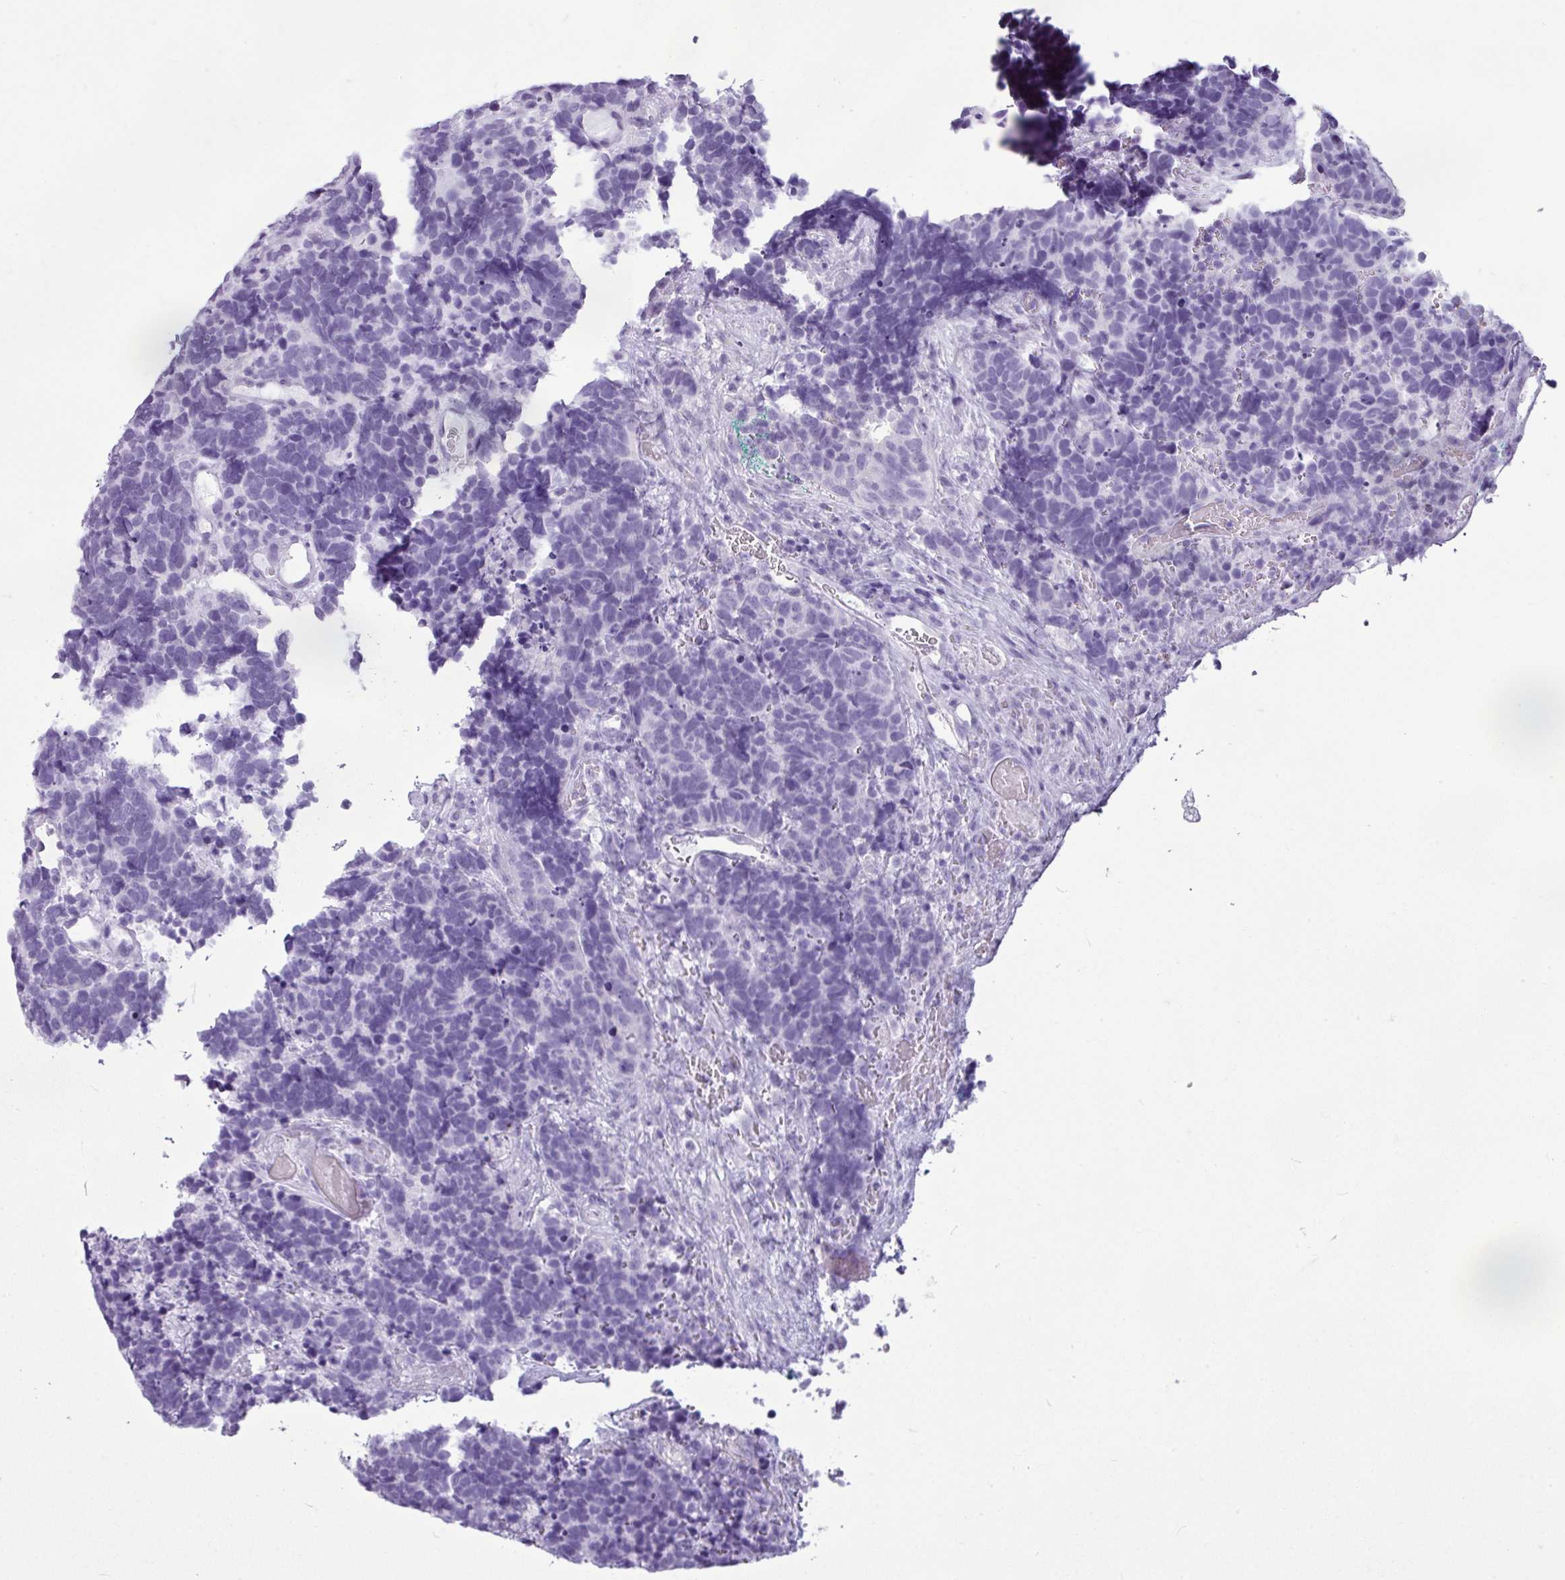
{"staining": {"intensity": "negative", "quantity": "none", "location": "none"}, "tissue": "carcinoid", "cell_type": "Tumor cells", "image_type": "cancer", "snomed": [{"axis": "morphology", "description": "Carcinoma, NOS"}, {"axis": "morphology", "description": "Carcinoid, malignant, NOS"}, {"axis": "topography", "description": "Urinary bladder"}], "caption": "Carcinoid (malignant) was stained to show a protein in brown. There is no significant expression in tumor cells.", "gene": "AMY1B", "patient": {"sex": "male", "age": 57}}